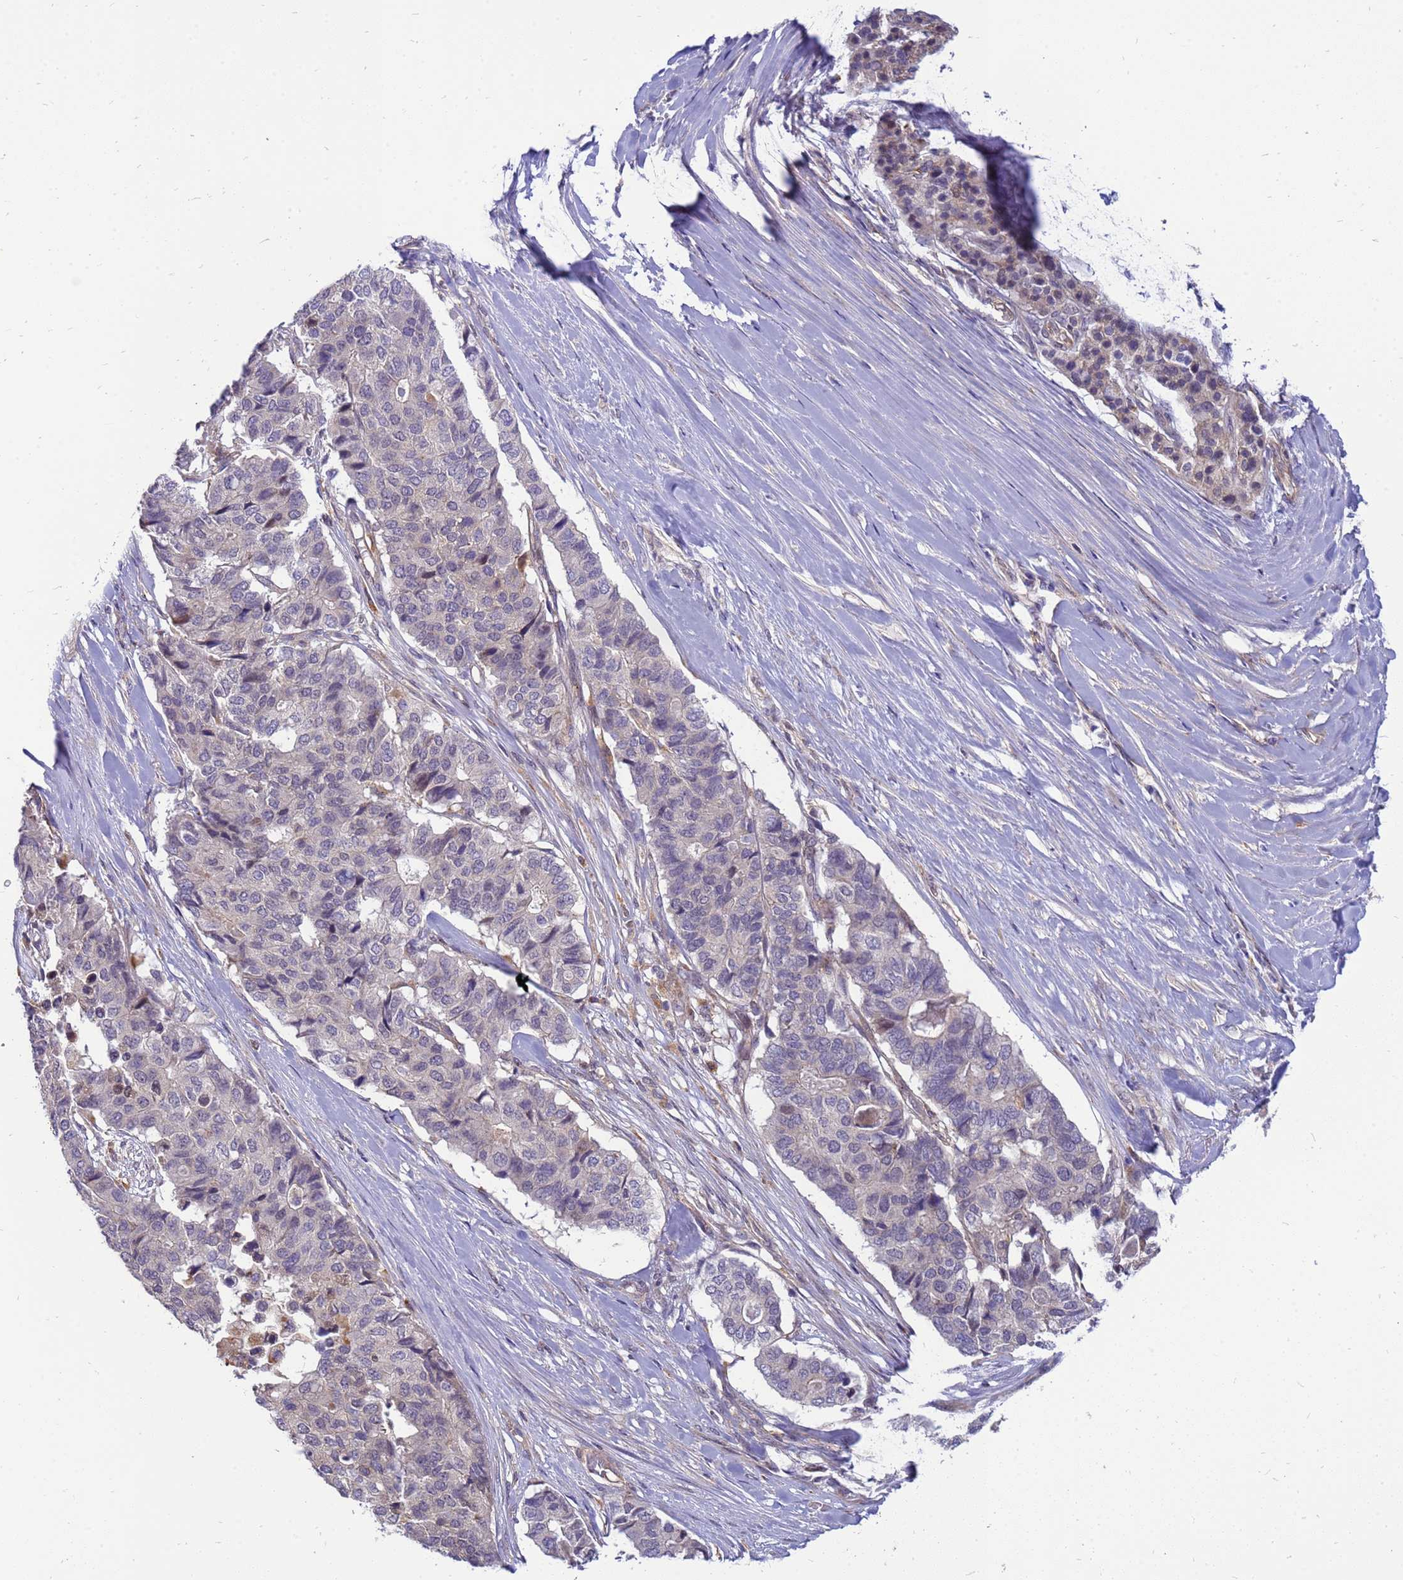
{"staining": {"intensity": "negative", "quantity": "none", "location": "none"}, "tissue": "pancreatic cancer", "cell_type": "Tumor cells", "image_type": "cancer", "snomed": [{"axis": "morphology", "description": "Adenocarcinoma, NOS"}, {"axis": "topography", "description": "Pancreas"}], "caption": "Immunohistochemistry micrograph of human pancreatic cancer stained for a protein (brown), which exhibits no expression in tumor cells. The staining is performed using DAB brown chromogen with nuclei counter-stained in using hematoxylin.", "gene": "ENOPH1", "patient": {"sex": "male", "age": 50}}